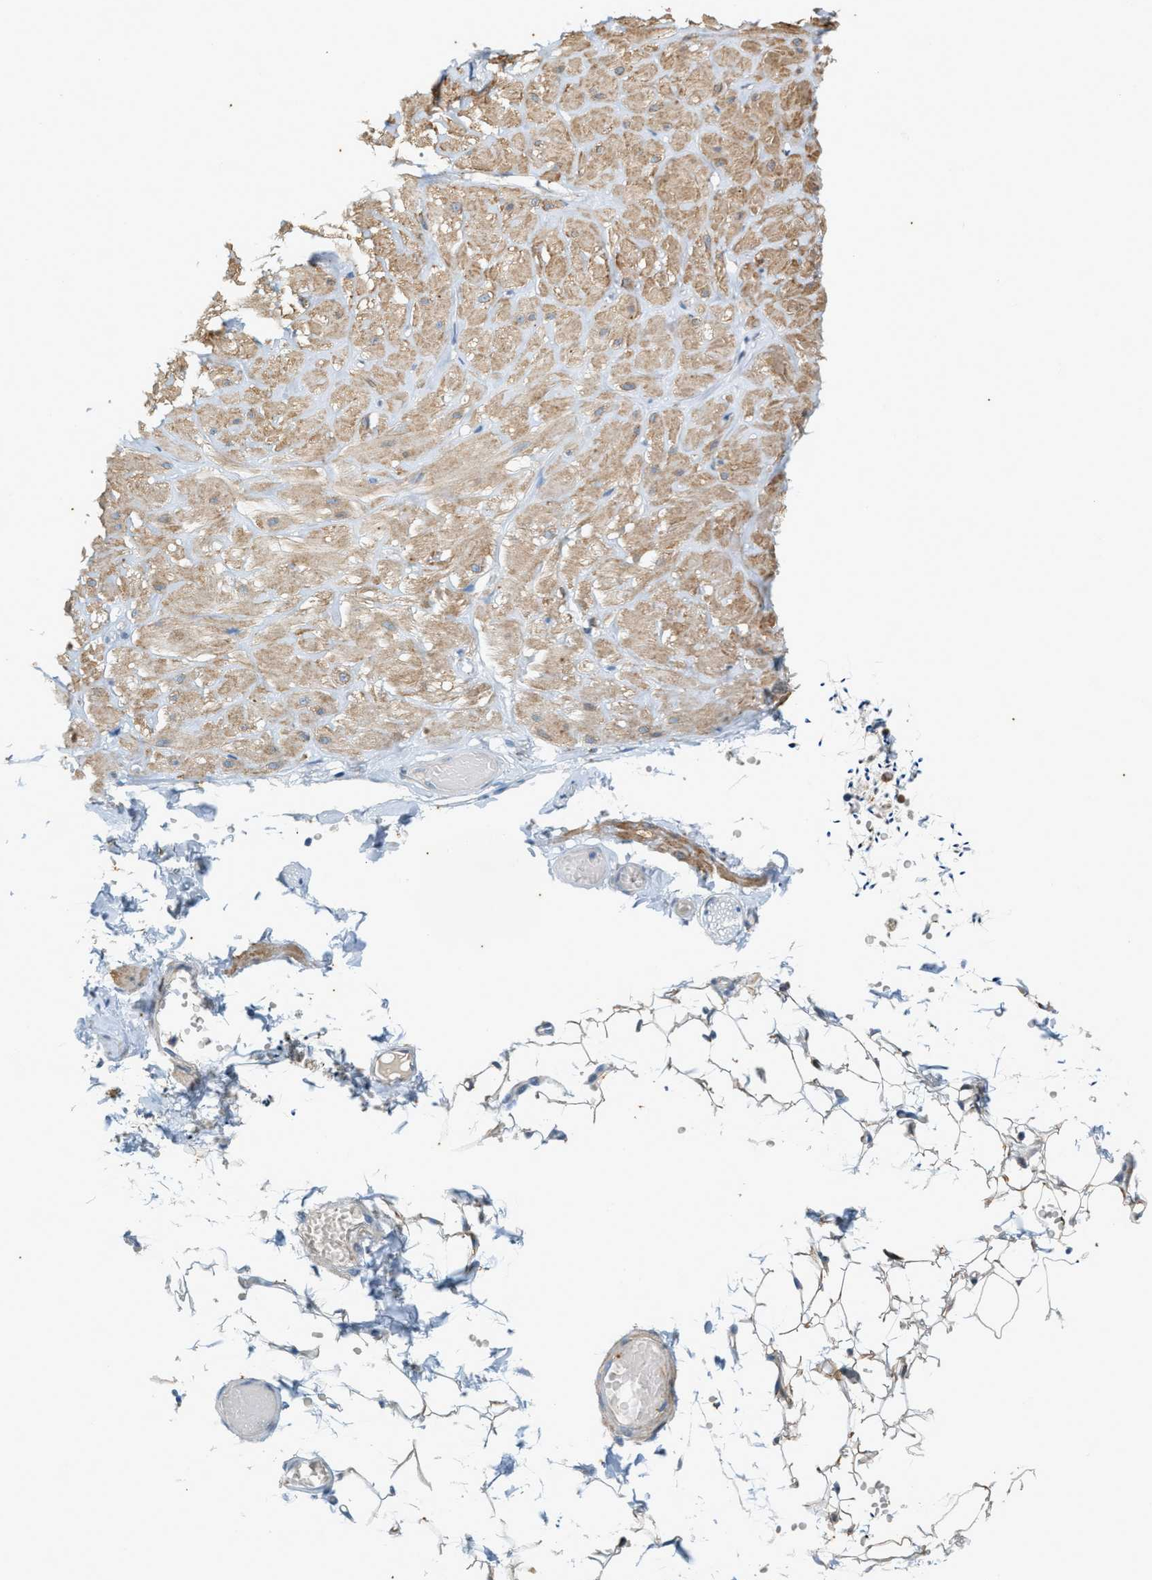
{"staining": {"intensity": "moderate", "quantity": ">75%", "location": "cytoplasmic/membranous"}, "tissue": "adipose tissue", "cell_type": "Adipocytes", "image_type": "normal", "snomed": [{"axis": "morphology", "description": "Normal tissue, NOS"}, {"axis": "topography", "description": "Adipose tissue"}, {"axis": "topography", "description": "Vascular tissue"}, {"axis": "topography", "description": "Peripheral nerve tissue"}], "caption": "About >75% of adipocytes in benign human adipose tissue exhibit moderate cytoplasmic/membranous protein positivity as visualized by brown immunohistochemical staining.", "gene": "CHPF2", "patient": {"sex": "male", "age": 25}}